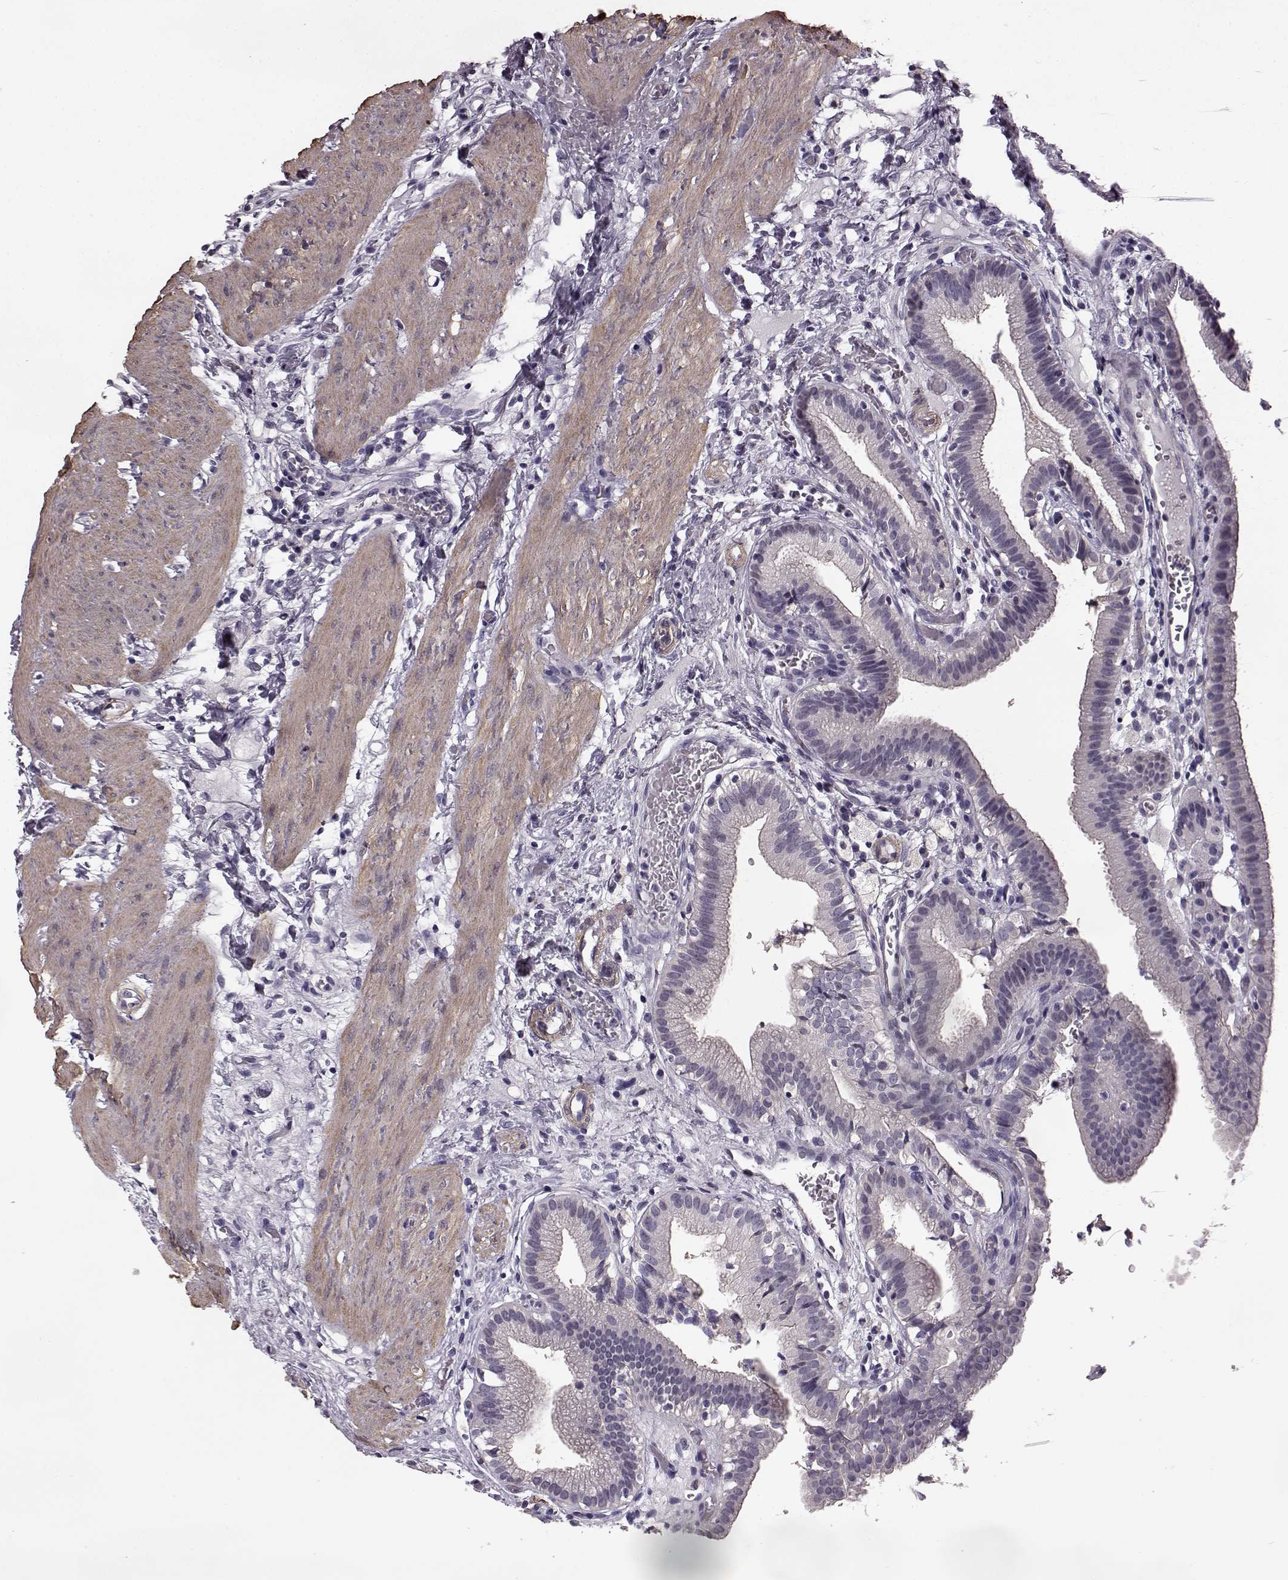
{"staining": {"intensity": "negative", "quantity": "none", "location": "none"}, "tissue": "gallbladder", "cell_type": "Glandular cells", "image_type": "normal", "snomed": [{"axis": "morphology", "description": "Normal tissue, NOS"}, {"axis": "topography", "description": "Gallbladder"}], "caption": "The micrograph demonstrates no significant staining in glandular cells of gallbladder. (DAB IHC with hematoxylin counter stain).", "gene": "SLCO3A1", "patient": {"sex": "female", "age": 24}}